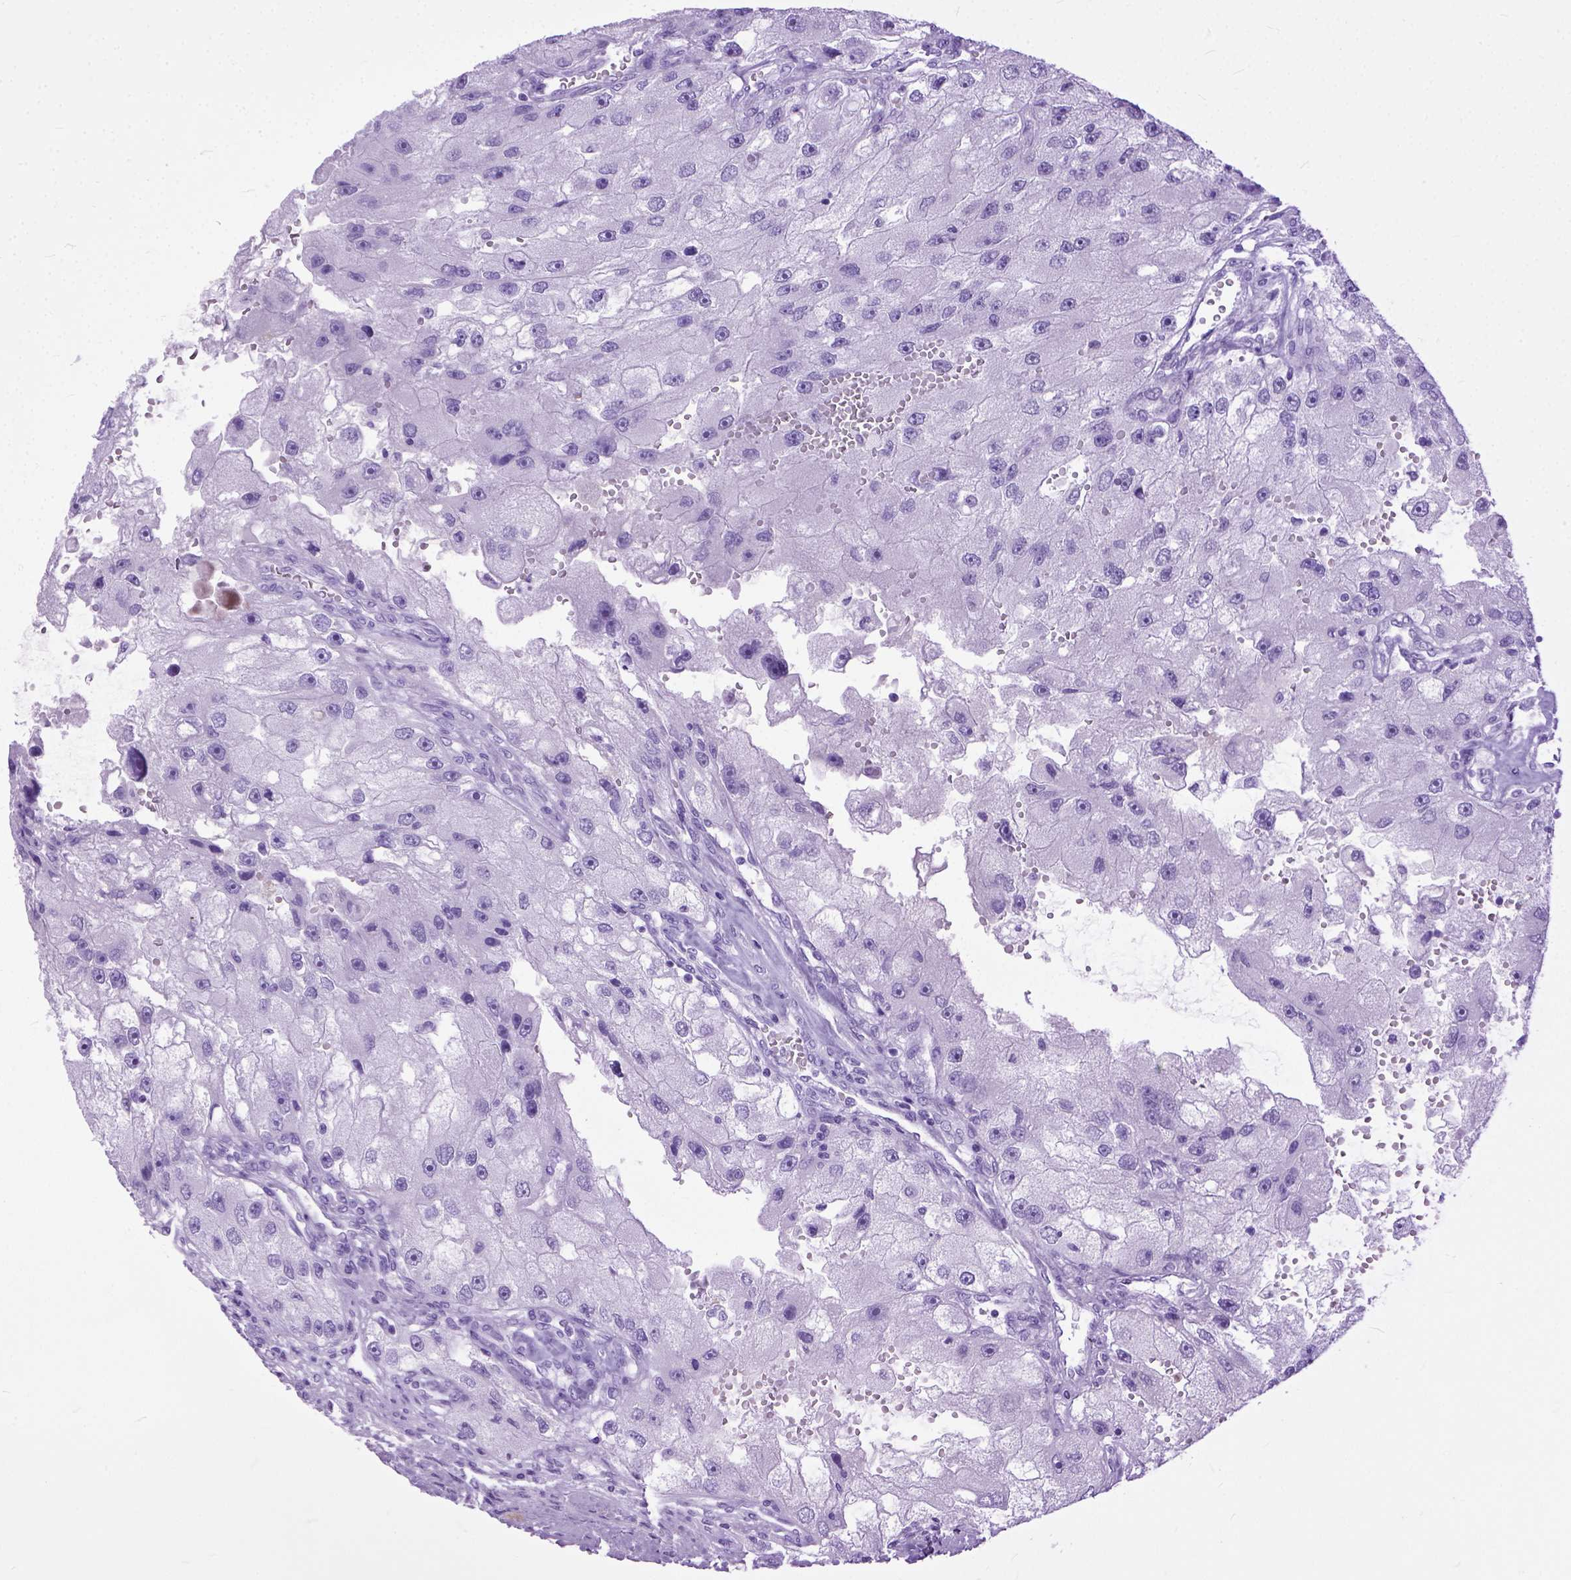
{"staining": {"intensity": "negative", "quantity": "none", "location": "none"}, "tissue": "renal cancer", "cell_type": "Tumor cells", "image_type": "cancer", "snomed": [{"axis": "morphology", "description": "Adenocarcinoma, NOS"}, {"axis": "topography", "description": "Kidney"}], "caption": "This is an IHC image of renal cancer. There is no expression in tumor cells.", "gene": "GNGT1", "patient": {"sex": "male", "age": 63}}